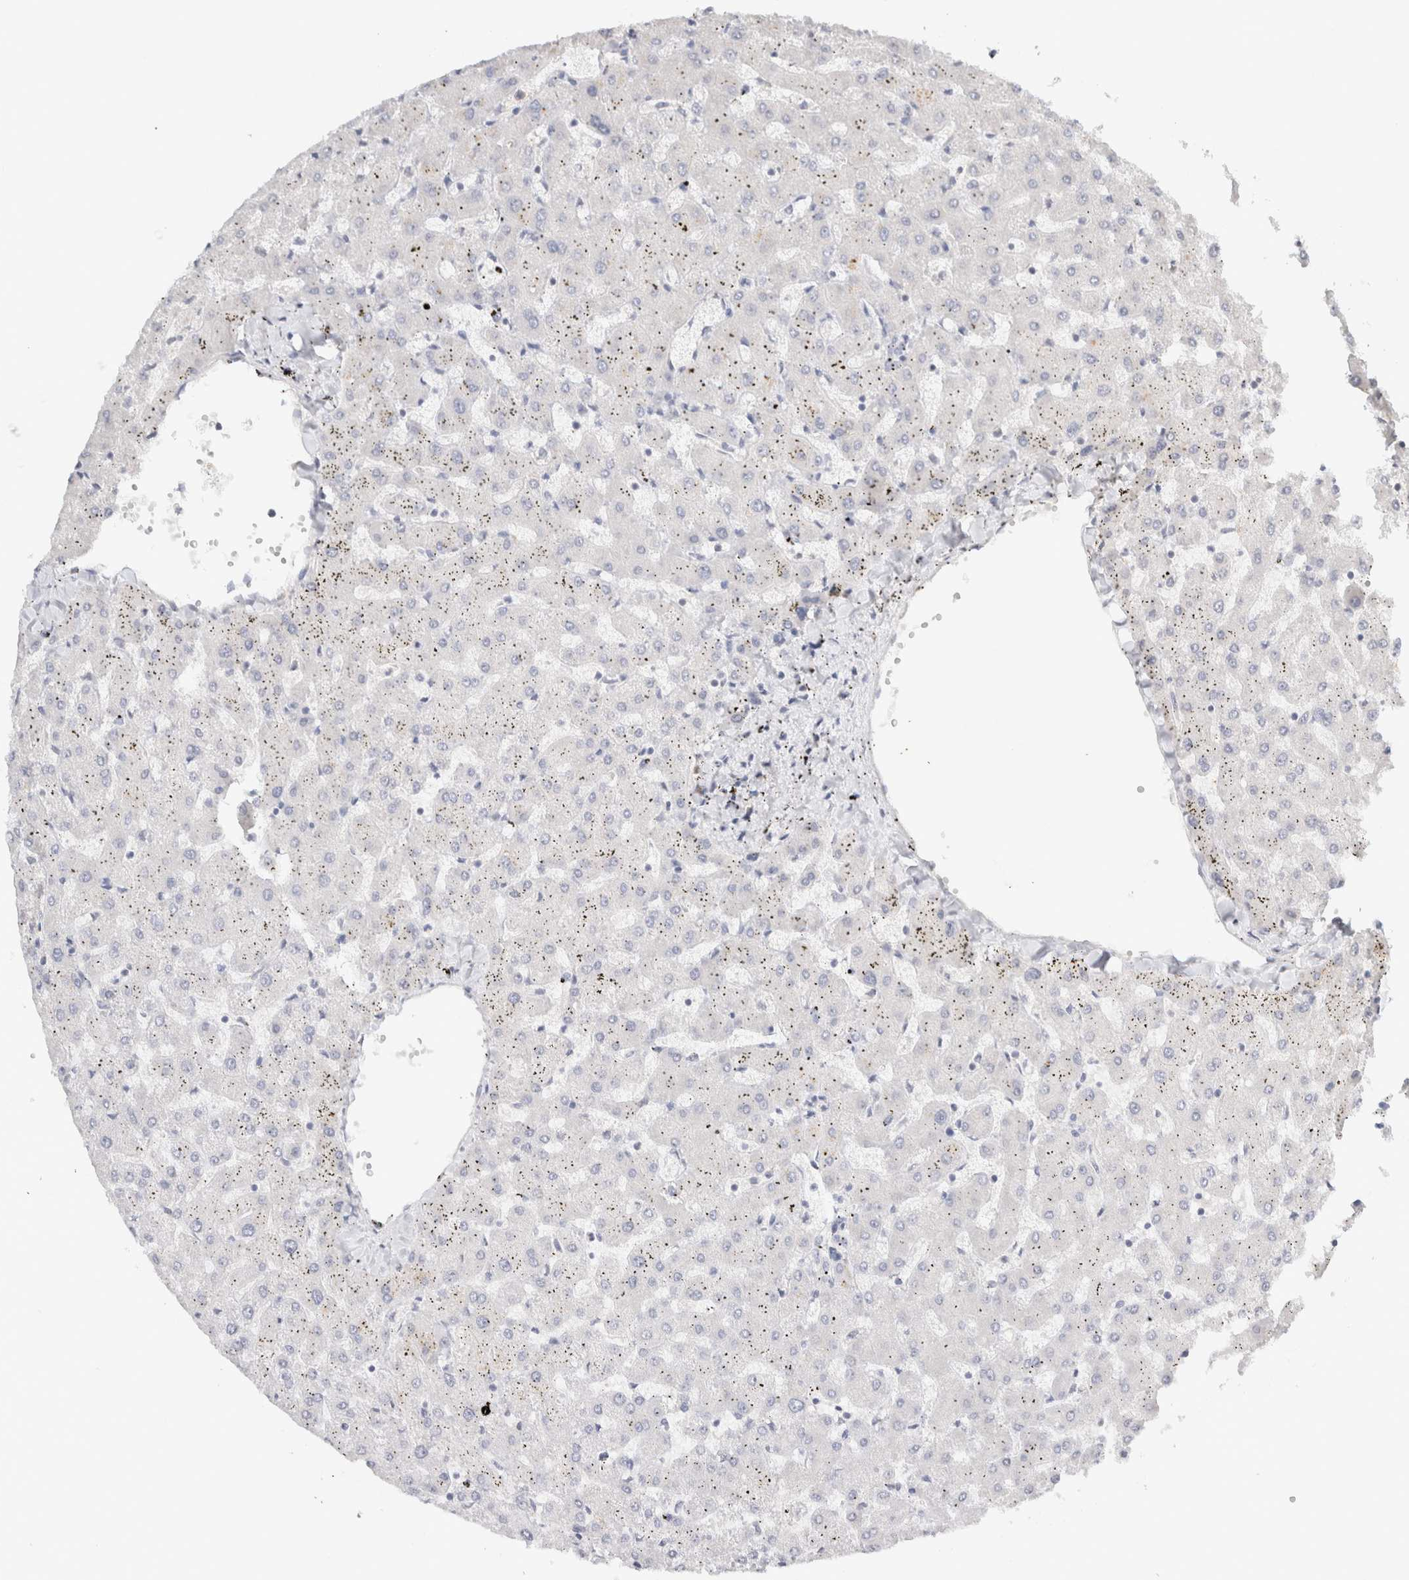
{"staining": {"intensity": "negative", "quantity": "none", "location": "none"}, "tissue": "liver", "cell_type": "Cholangiocytes", "image_type": "normal", "snomed": [{"axis": "morphology", "description": "Normal tissue, NOS"}, {"axis": "topography", "description": "Liver"}], "caption": "High power microscopy image of an IHC photomicrograph of normal liver, revealing no significant expression in cholangiocytes.", "gene": "SPRTN", "patient": {"sex": "female", "age": 63}}